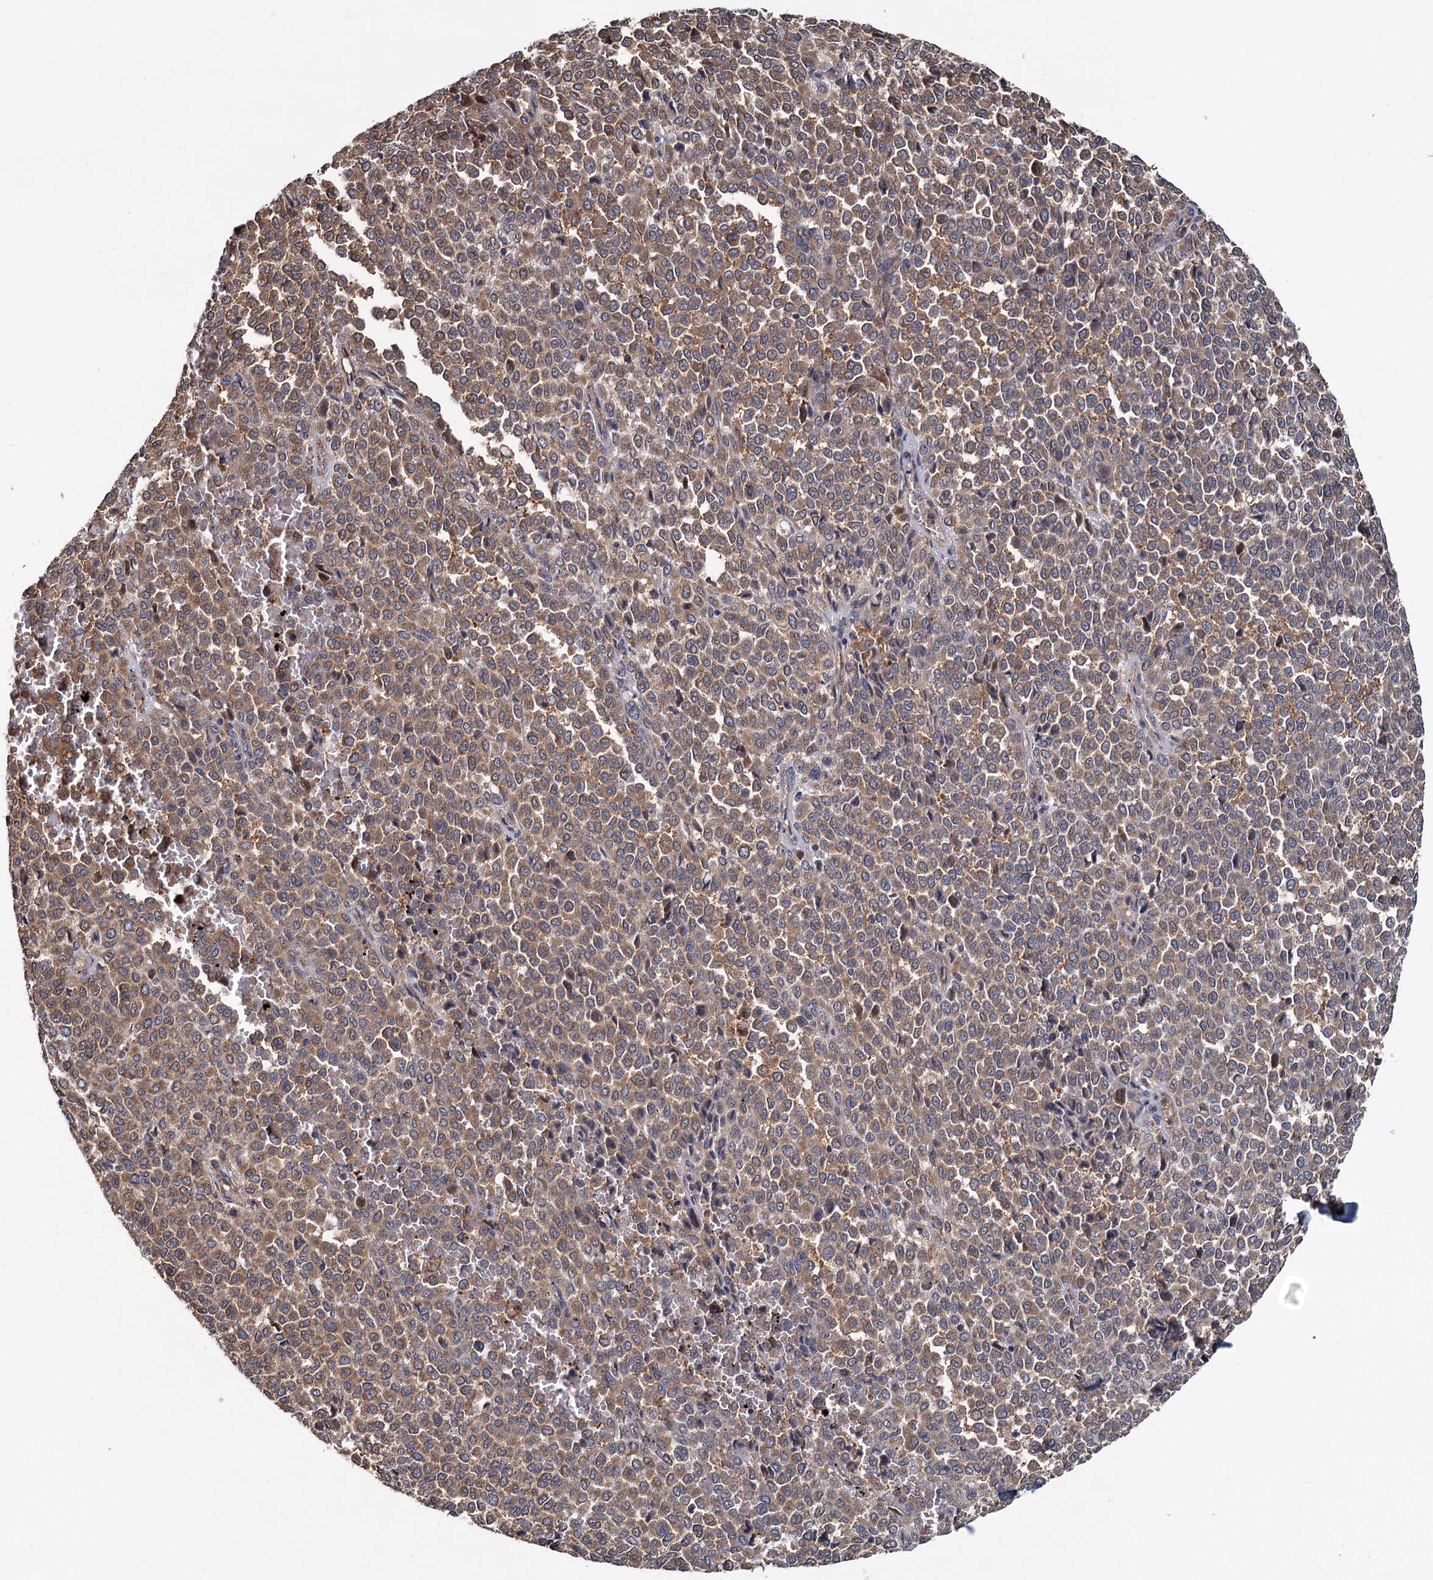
{"staining": {"intensity": "moderate", "quantity": ">75%", "location": "cytoplasmic/membranous"}, "tissue": "melanoma", "cell_type": "Tumor cells", "image_type": "cancer", "snomed": [{"axis": "morphology", "description": "Malignant melanoma, Metastatic site"}, {"axis": "topography", "description": "Pancreas"}], "caption": "Human melanoma stained with a protein marker shows moderate staining in tumor cells.", "gene": "MTRR", "patient": {"sex": "female", "age": 30}}